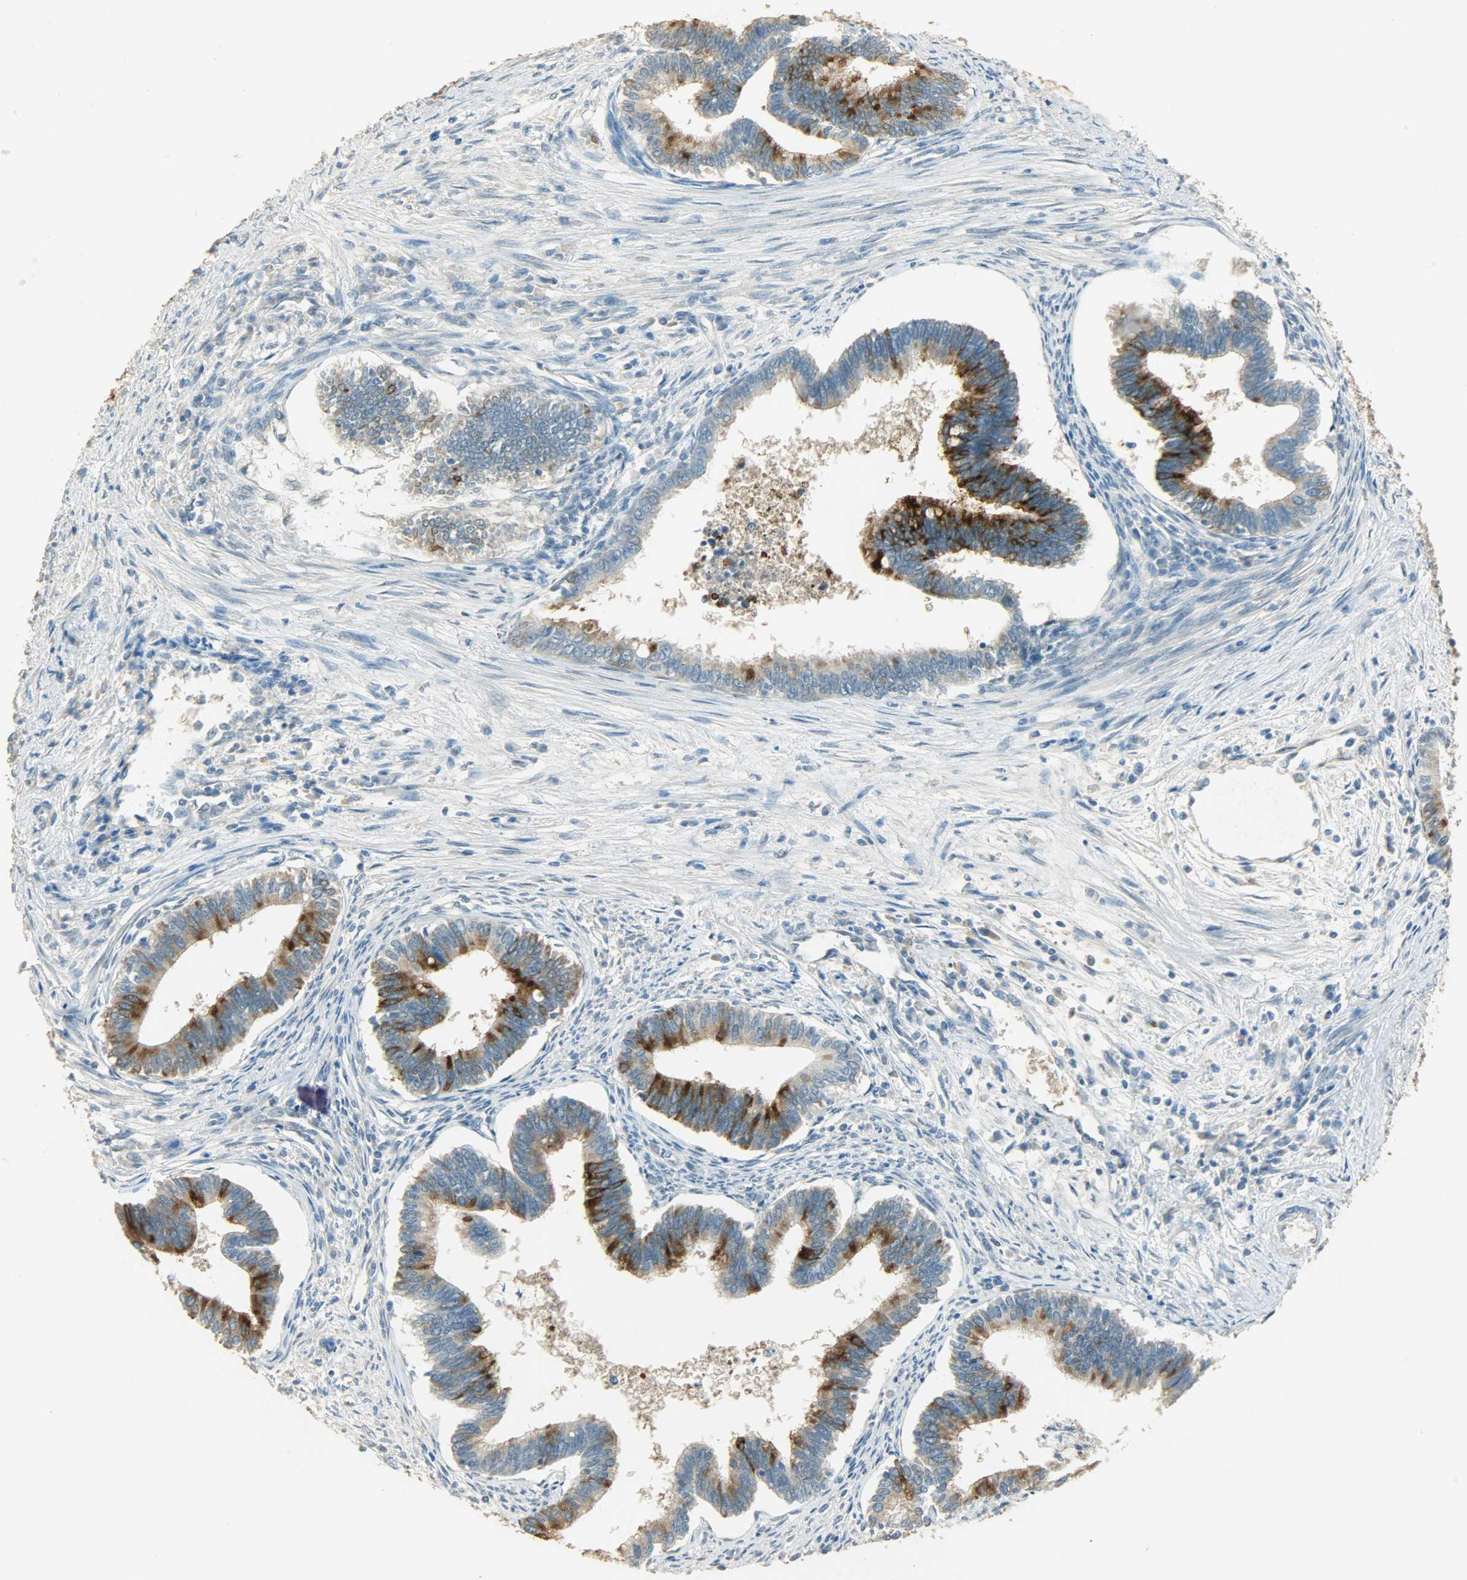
{"staining": {"intensity": "strong", "quantity": "25%-75%", "location": "cytoplasmic/membranous"}, "tissue": "cervical cancer", "cell_type": "Tumor cells", "image_type": "cancer", "snomed": [{"axis": "morphology", "description": "Adenocarcinoma, NOS"}, {"axis": "topography", "description": "Cervix"}], "caption": "Approximately 25%-75% of tumor cells in adenocarcinoma (cervical) reveal strong cytoplasmic/membranous protein expression as visualized by brown immunohistochemical staining.", "gene": "PRMT5", "patient": {"sex": "female", "age": 36}}